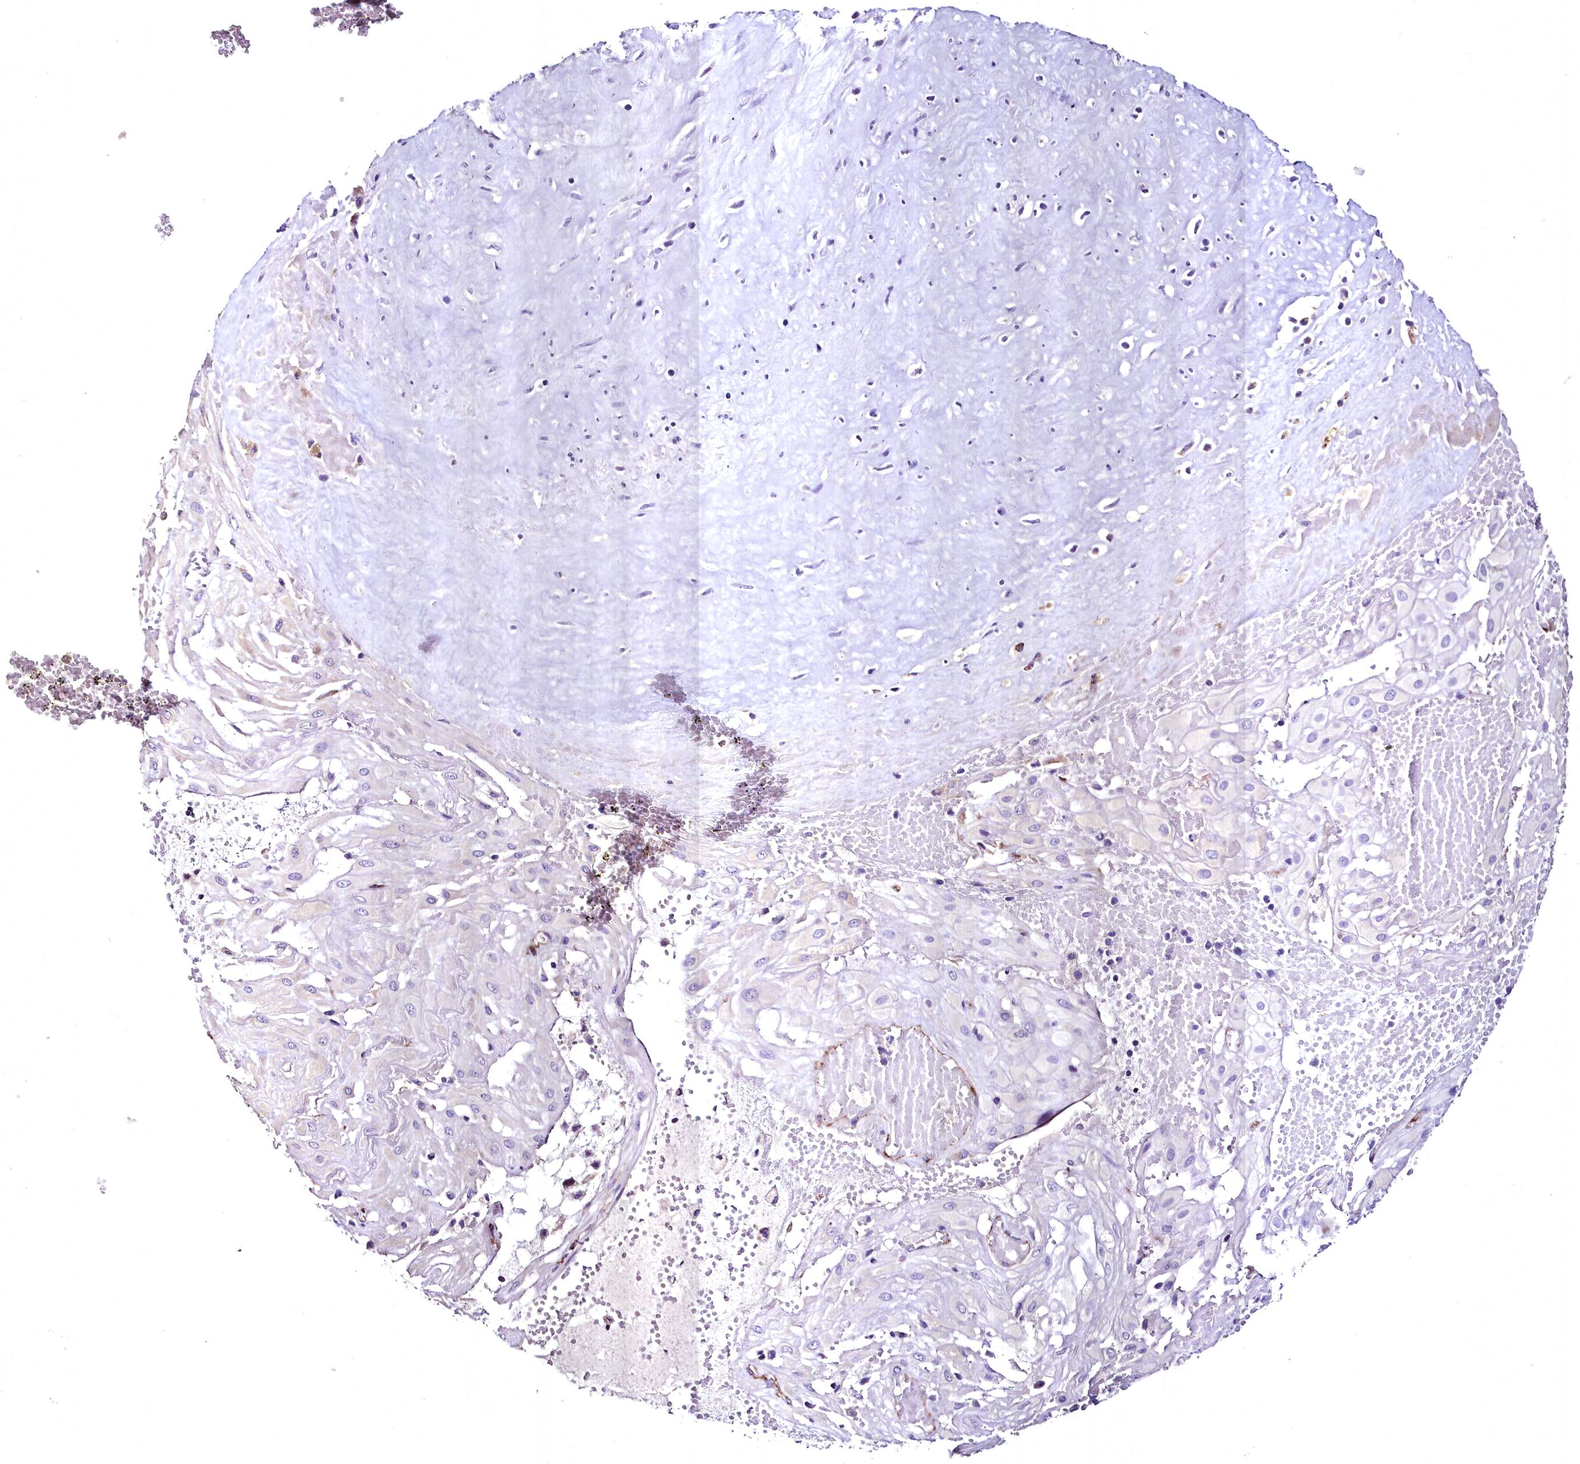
{"staining": {"intensity": "negative", "quantity": "none", "location": "none"}, "tissue": "cervical cancer", "cell_type": "Tumor cells", "image_type": "cancer", "snomed": [{"axis": "morphology", "description": "Squamous cell carcinoma, NOS"}, {"axis": "topography", "description": "Cervix"}], "caption": "DAB immunohistochemical staining of cervical cancer (squamous cell carcinoma) exhibits no significant staining in tumor cells.", "gene": "MS4A18", "patient": {"sex": "female", "age": 36}}